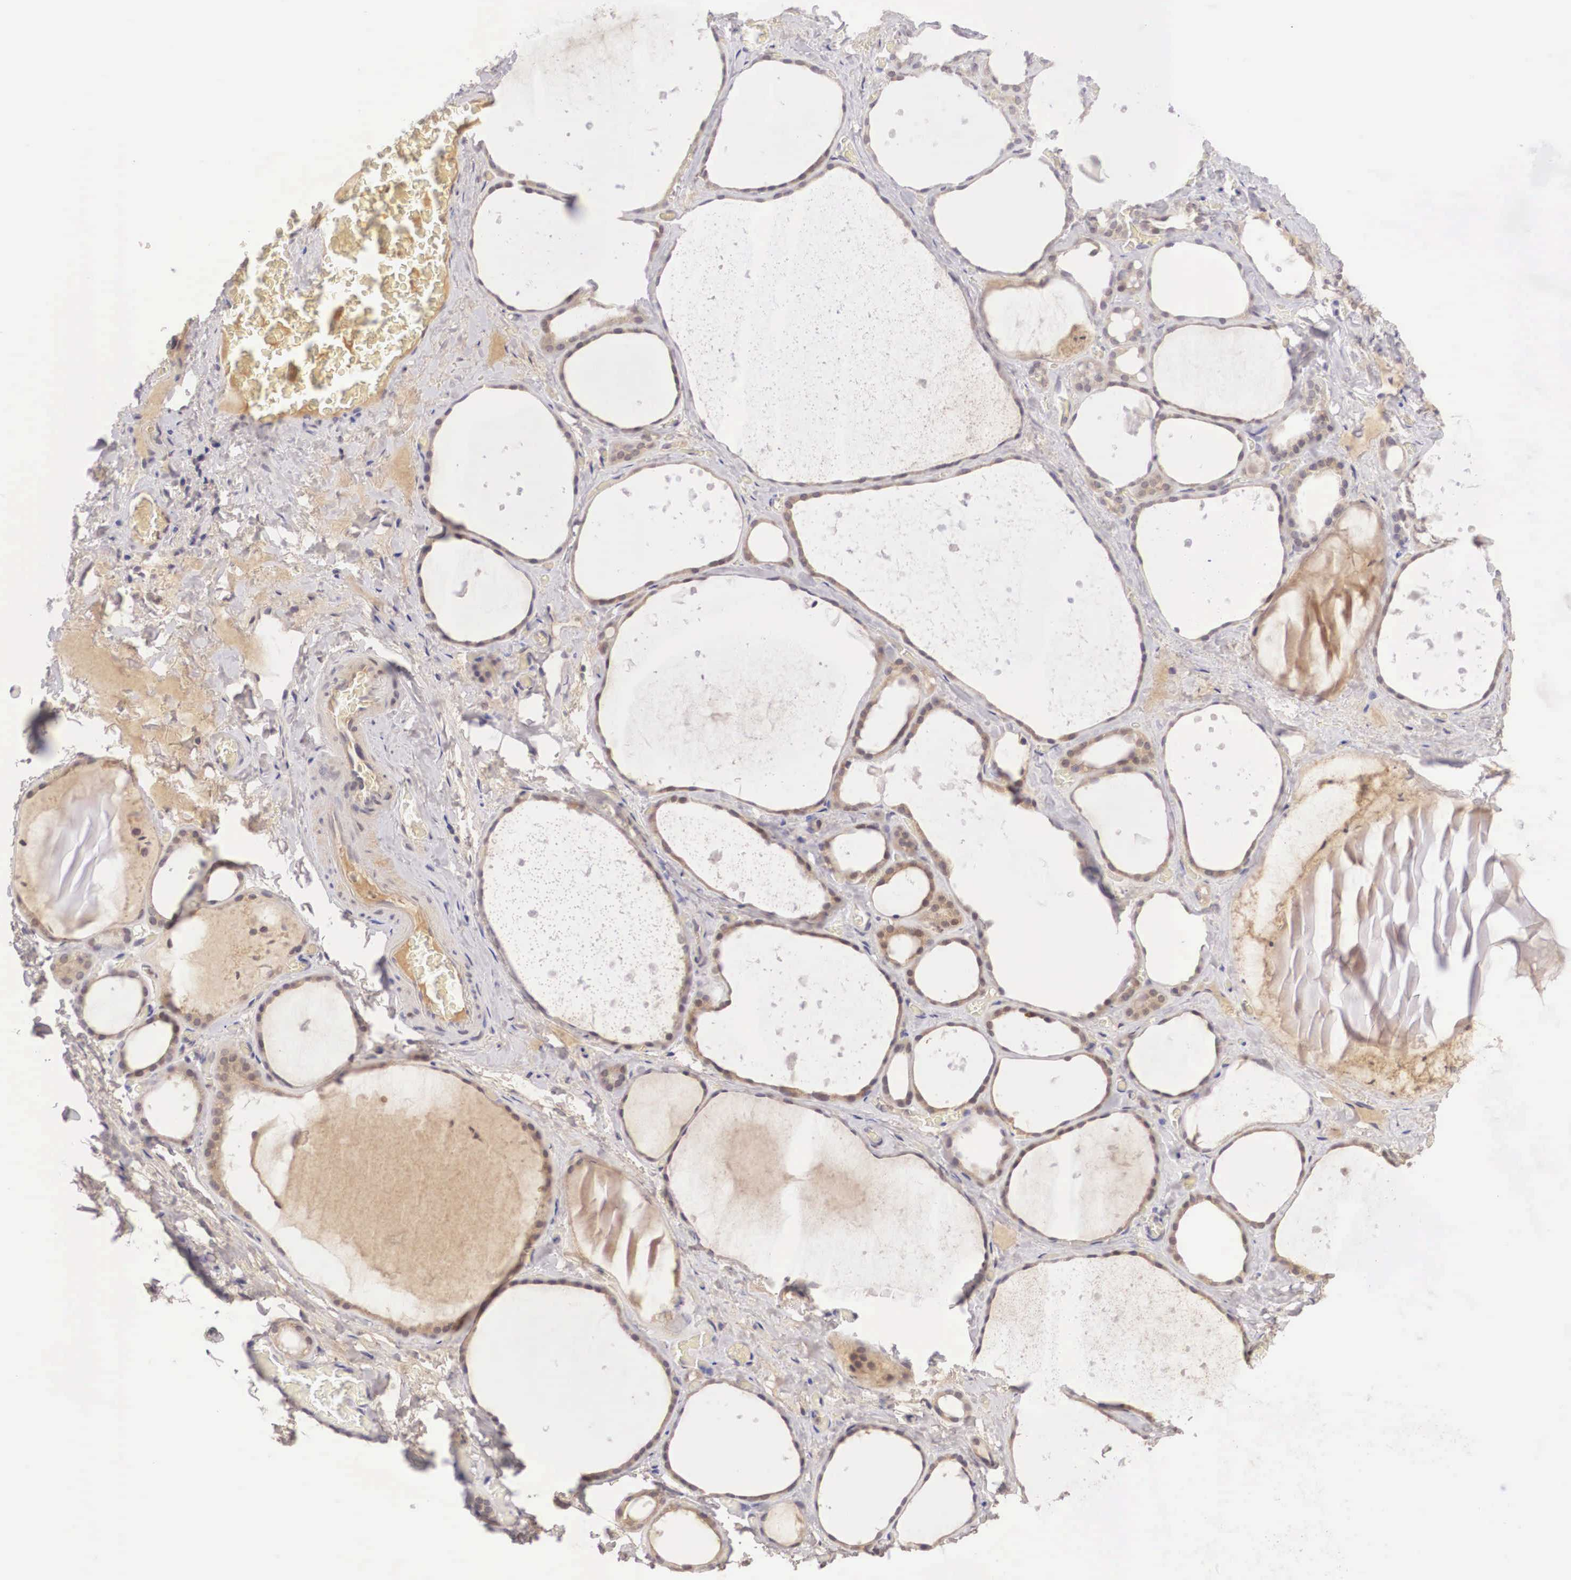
{"staining": {"intensity": "moderate", "quantity": ">75%", "location": "cytoplasmic/membranous,nuclear"}, "tissue": "thyroid gland", "cell_type": "Glandular cells", "image_type": "normal", "snomed": [{"axis": "morphology", "description": "Normal tissue, NOS"}, {"axis": "topography", "description": "Thyroid gland"}], "caption": "Thyroid gland stained with a brown dye displays moderate cytoplasmic/membranous,nuclear positive positivity in approximately >75% of glandular cells.", "gene": "BCL6", "patient": {"sex": "male", "age": 76}}